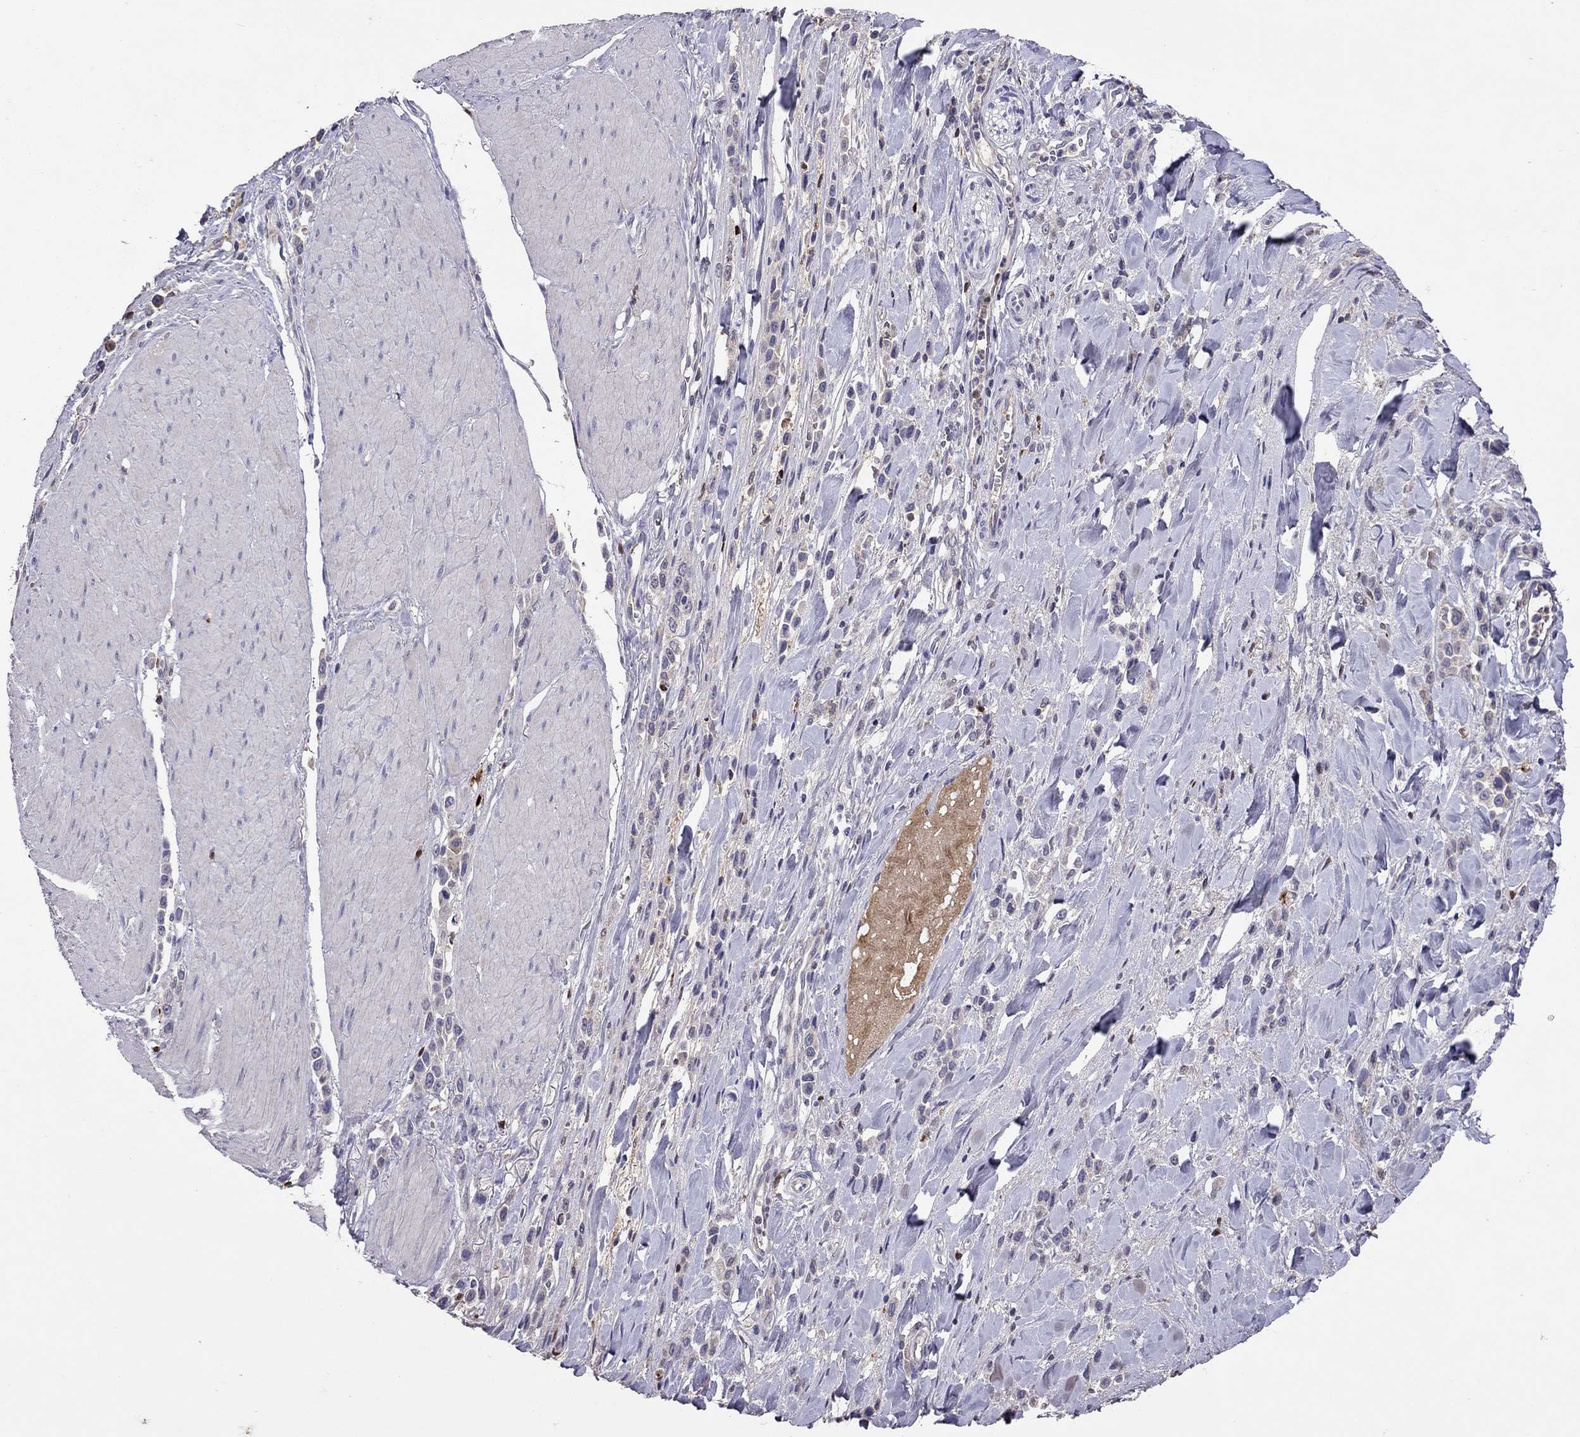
{"staining": {"intensity": "negative", "quantity": "none", "location": "none"}, "tissue": "stomach cancer", "cell_type": "Tumor cells", "image_type": "cancer", "snomed": [{"axis": "morphology", "description": "Adenocarcinoma, NOS"}, {"axis": "topography", "description": "Stomach"}], "caption": "A micrograph of stomach cancer (adenocarcinoma) stained for a protein demonstrates no brown staining in tumor cells. Nuclei are stained in blue.", "gene": "SERPINA3", "patient": {"sex": "male", "age": 47}}